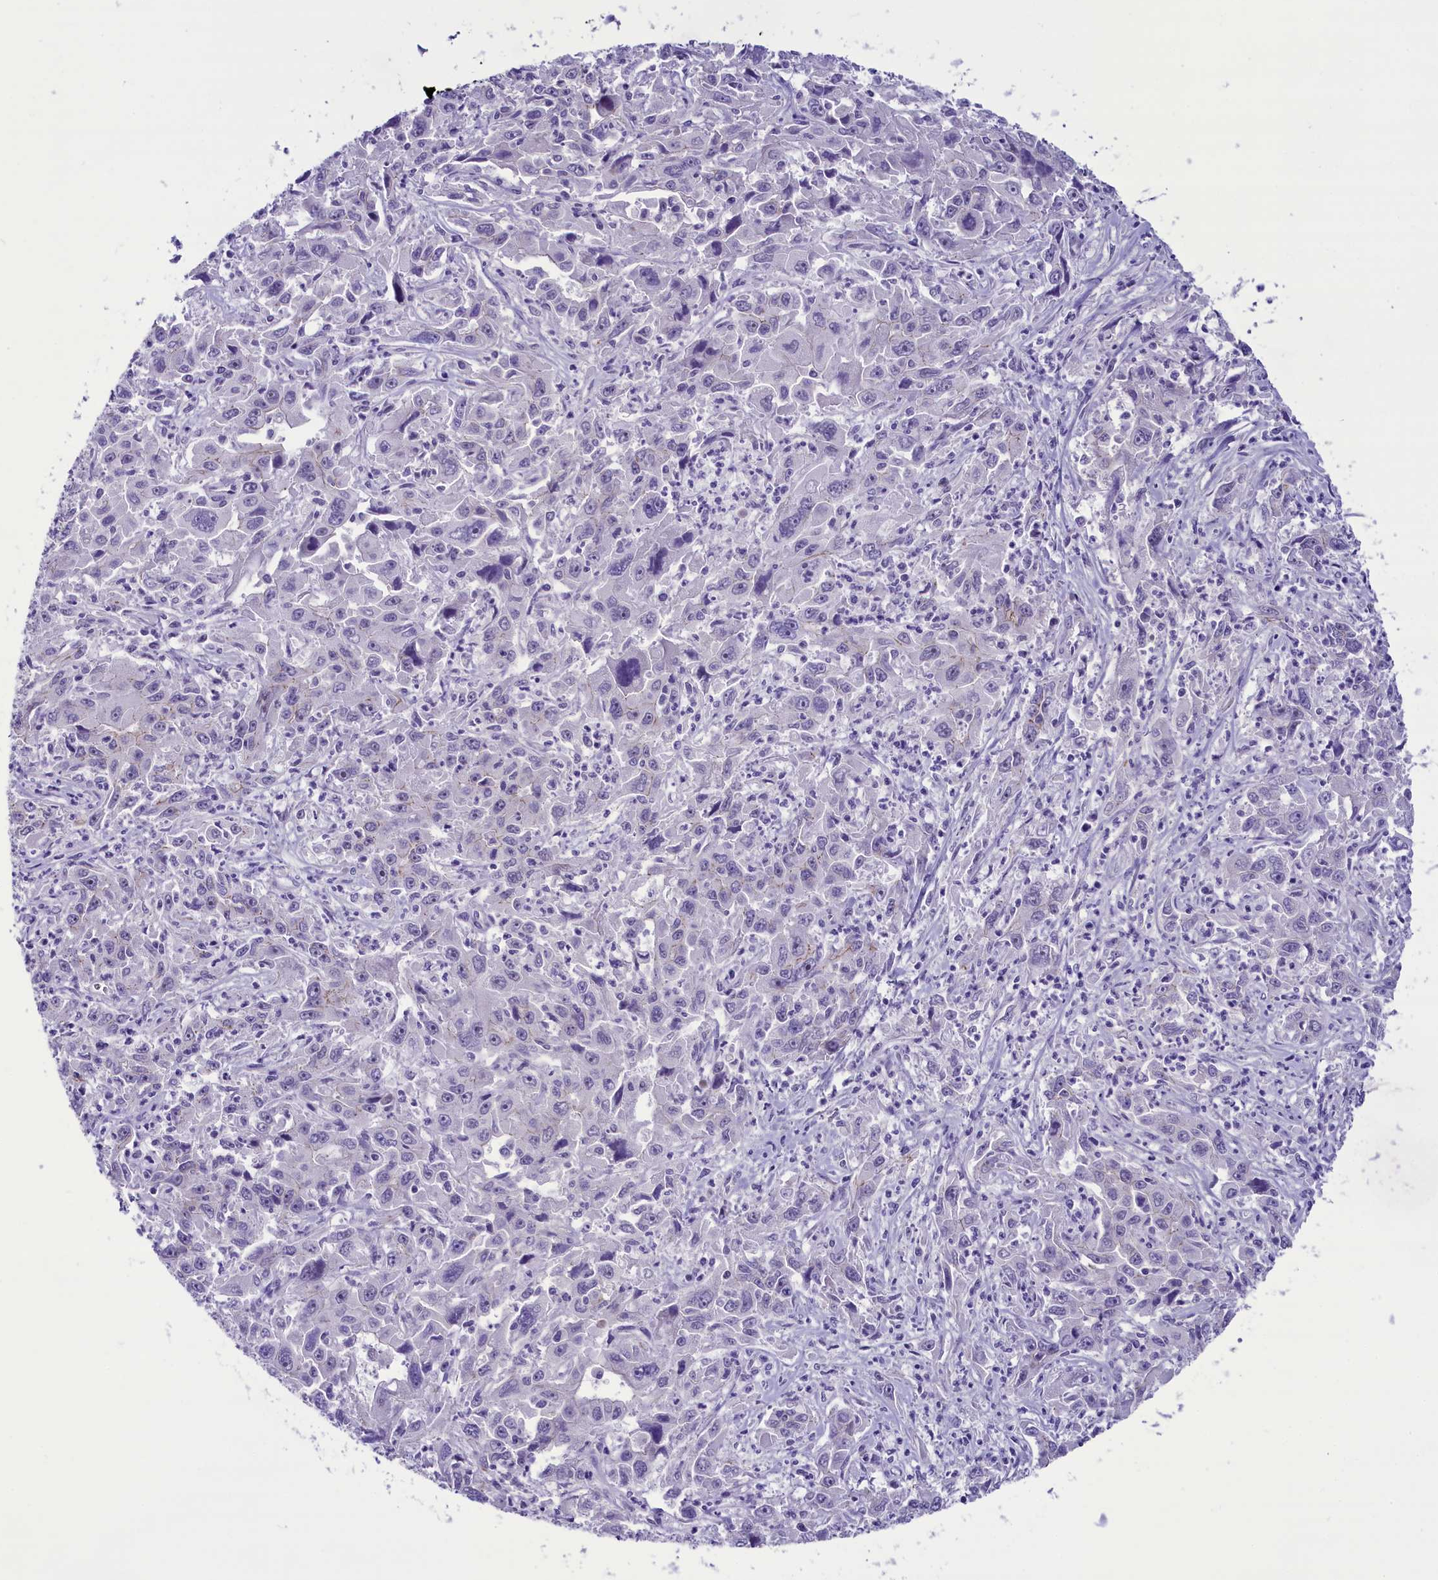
{"staining": {"intensity": "negative", "quantity": "none", "location": "none"}, "tissue": "liver cancer", "cell_type": "Tumor cells", "image_type": "cancer", "snomed": [{"axis": "morphology", "description": "Carcinoma, Hepatocellular, NOS"}, {"axis": "topography", "description": "Liver"}], "caption": "A high-resolution photomicrograph shows IHC staining of liver cancer, which shows no significant positivity in tumor cells. (Brightfield microscopy of DAB immunohistochemistry (IHC) at high magnification).", "gene": "PRR15", "patient": {"sex": "male", "age": 63}}